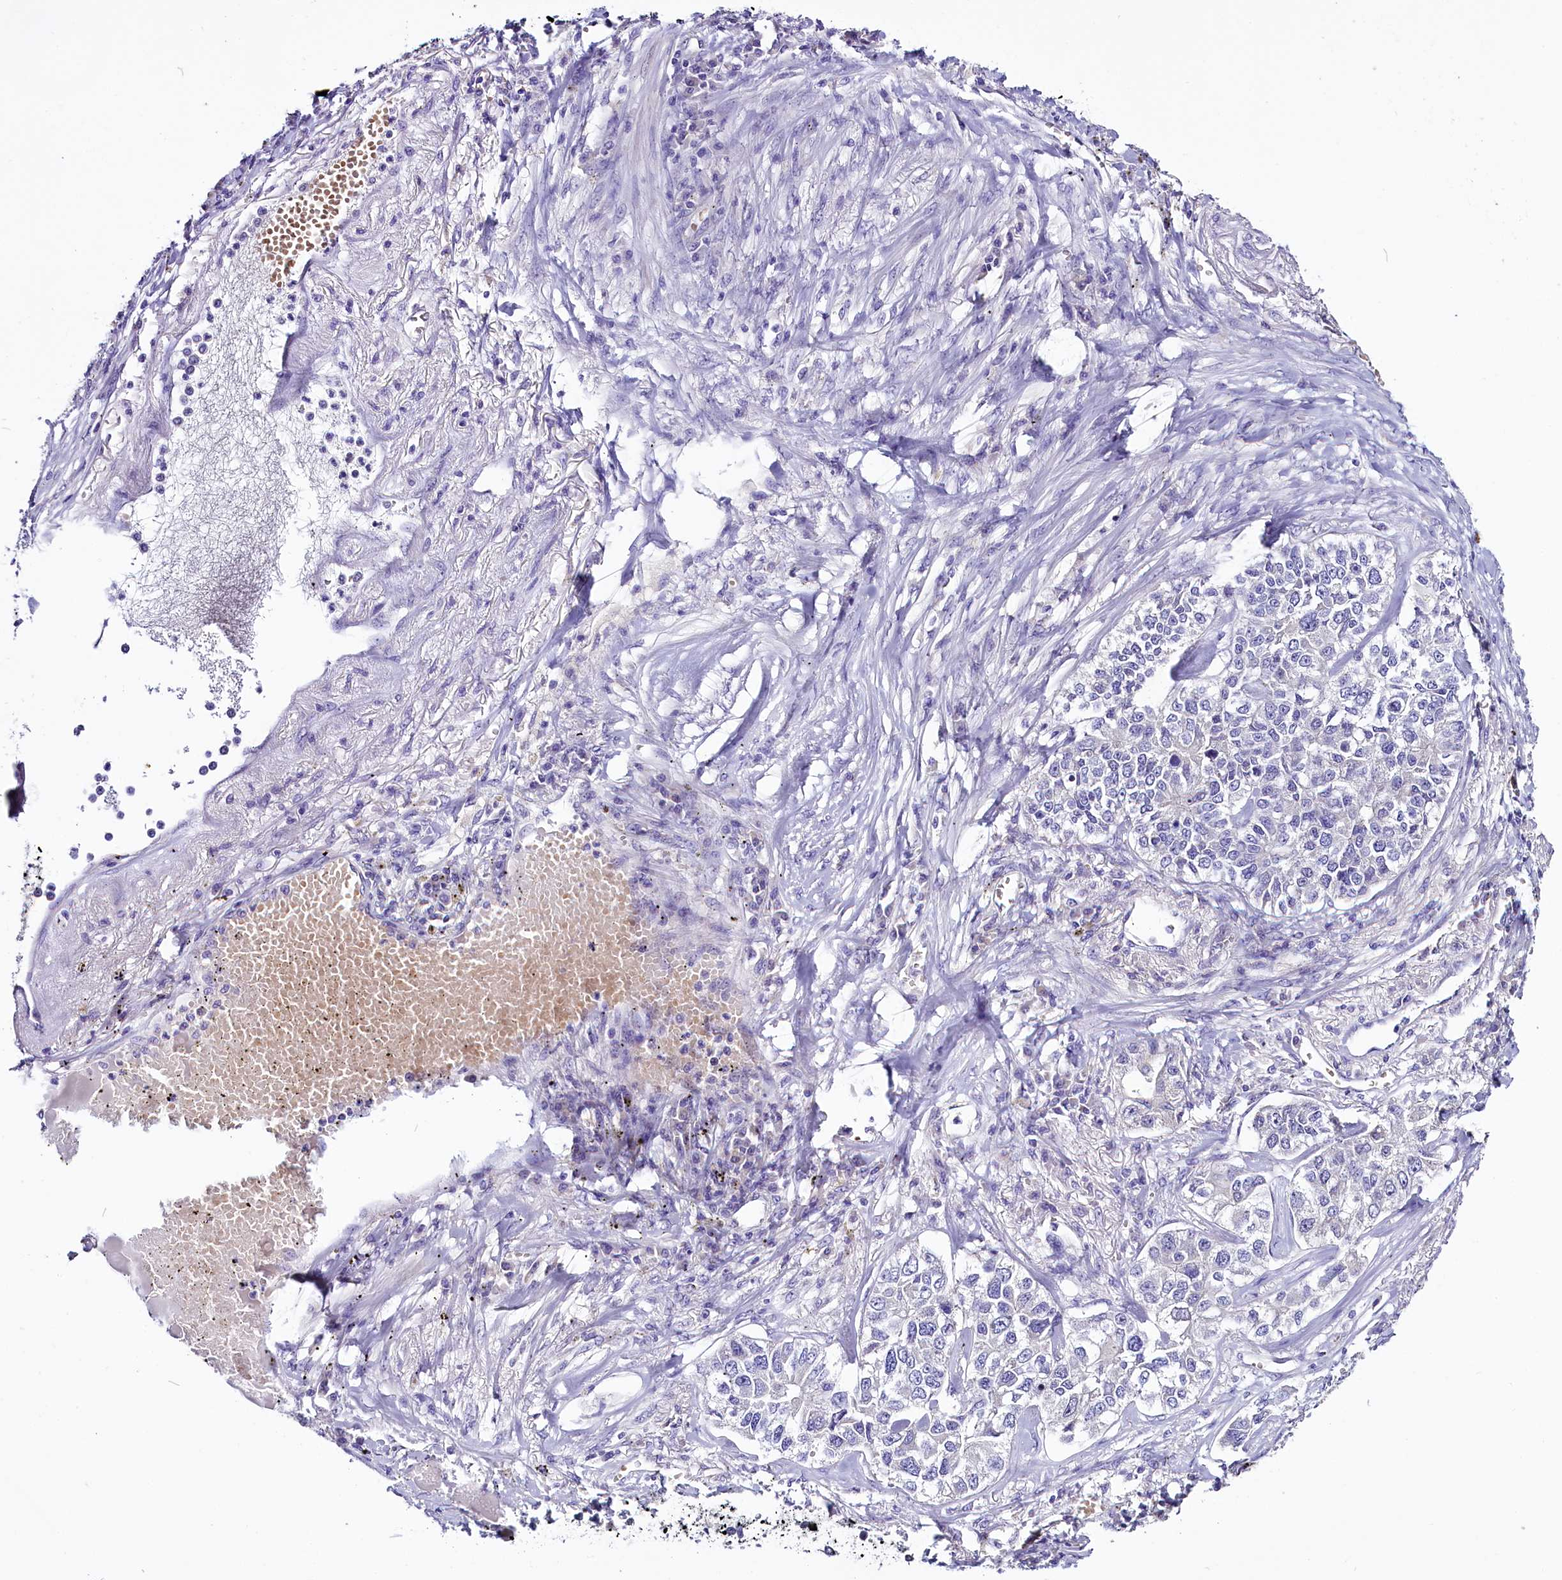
{"staining": {"intensity": "negative", "quantity": "none", "location": "none"}, "tissue": "lung cancer", "cell_type": "Tumor cells", "image_type": "cancer", "snomed": [{"axis": "morphology", "description": "Adenocarcinoma, NOS"}, {"axis": "topography", "description": "Lung"}], "caption": "High power microscopy image of an immunohistochemistry (IHC) photomicrograph of lung cancer, revealing no significant positivity in tumor cells.", "gene": "C9orf40", "patient": {"sex": "male", "age": 49}}